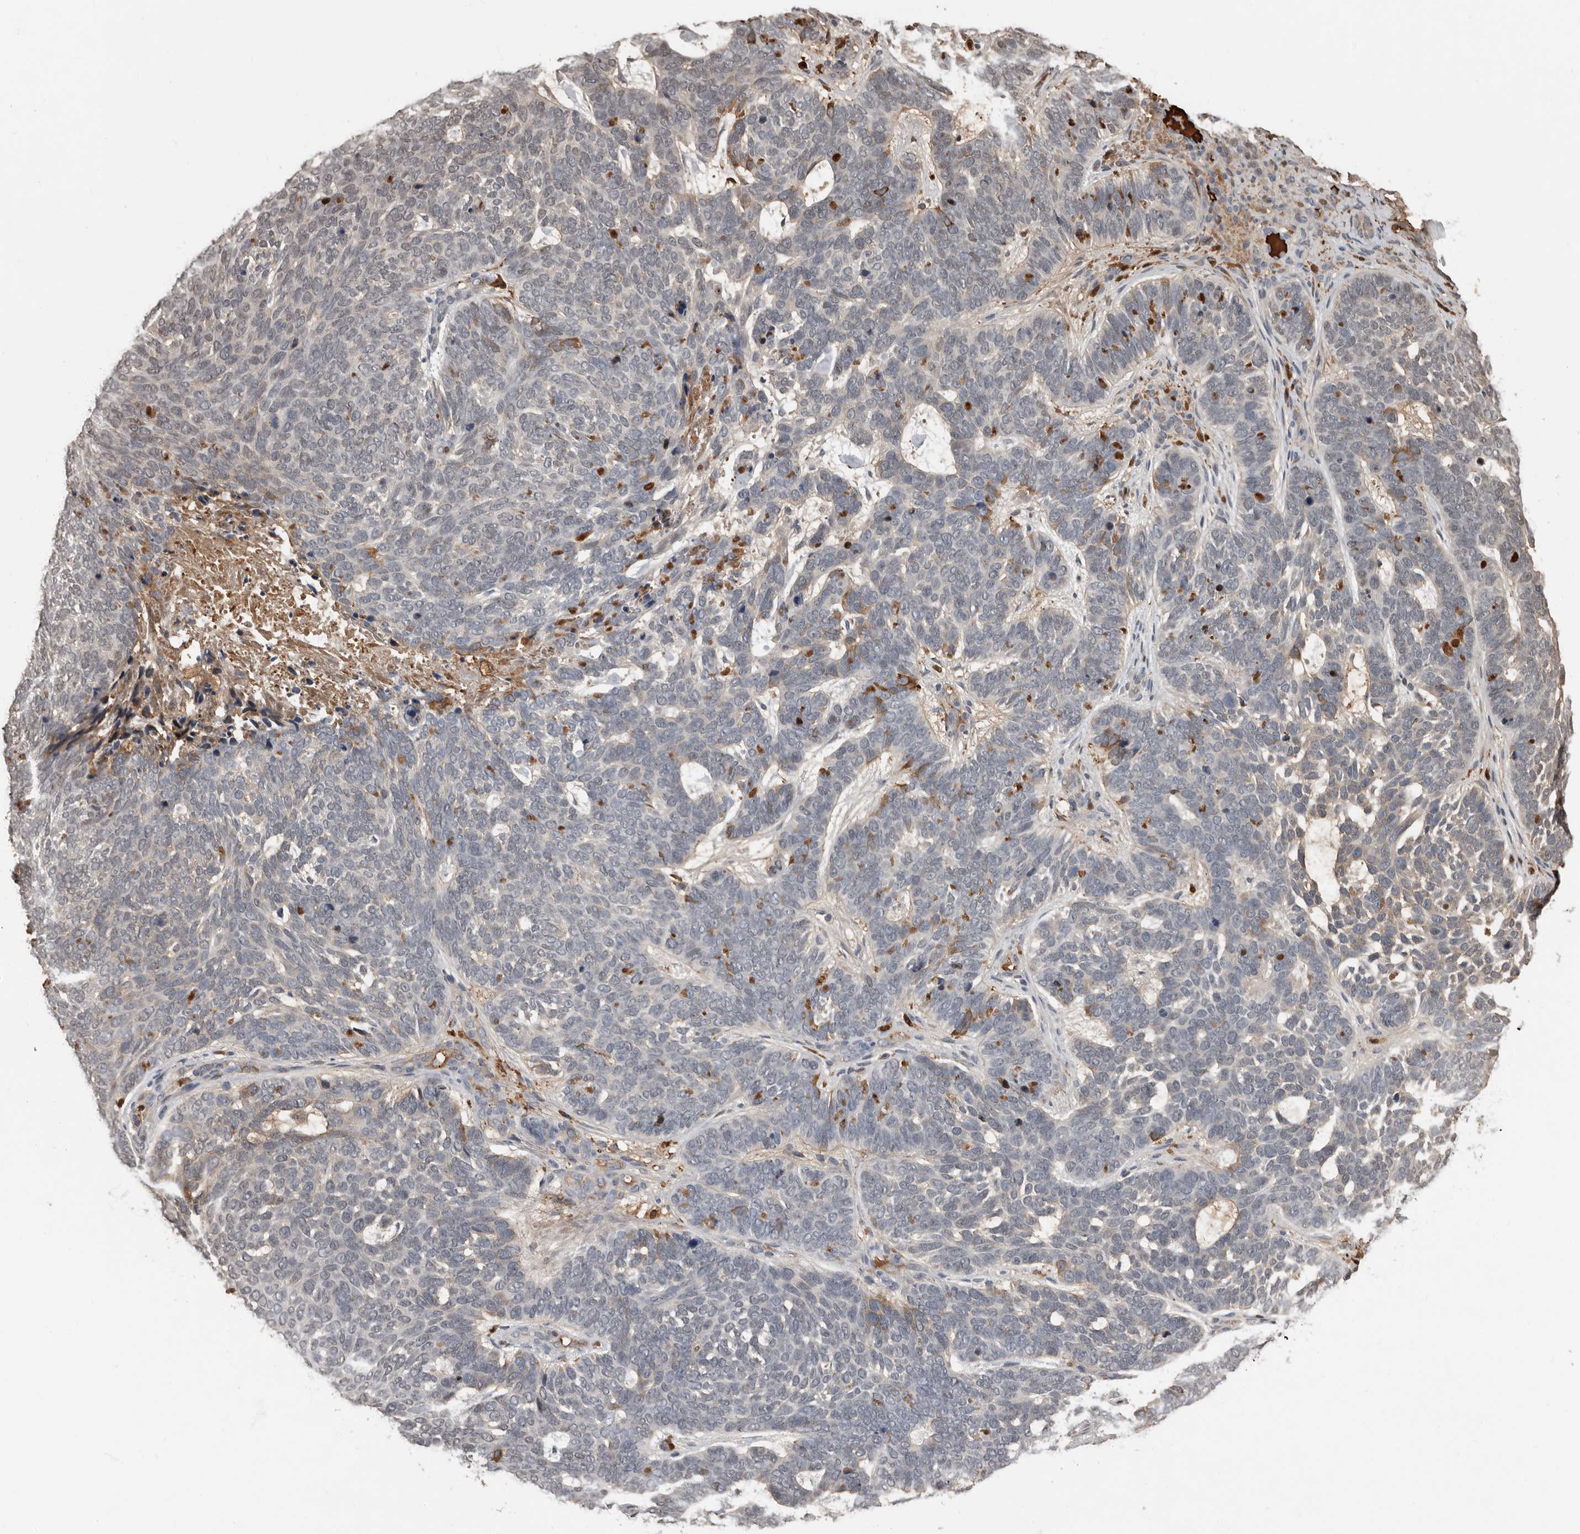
{"staining": {"intensity": "weak", "quantity": "<25%", "location": "cytoplasmic/membranous"}, "tissue": "skin cancer", "cell_type": "Tumor cells", "image_type": "cancer", "snomed": [{"axis": "morphology", "description": "Basal cell carcinoma"}, {"axis": "topography", "description": "Skin"}], "caption": "Protein analysis of basal cell carcinoma (skin) shows no significant expression in tumor cells. (Stains: DAB immunohistochemistry (IHC) with hematoxylin counter stain, Microscopy: brightfield microscopy at high magnification).", "gene": "LRGUK", "patient": {"sex": "female", "age": 85}}